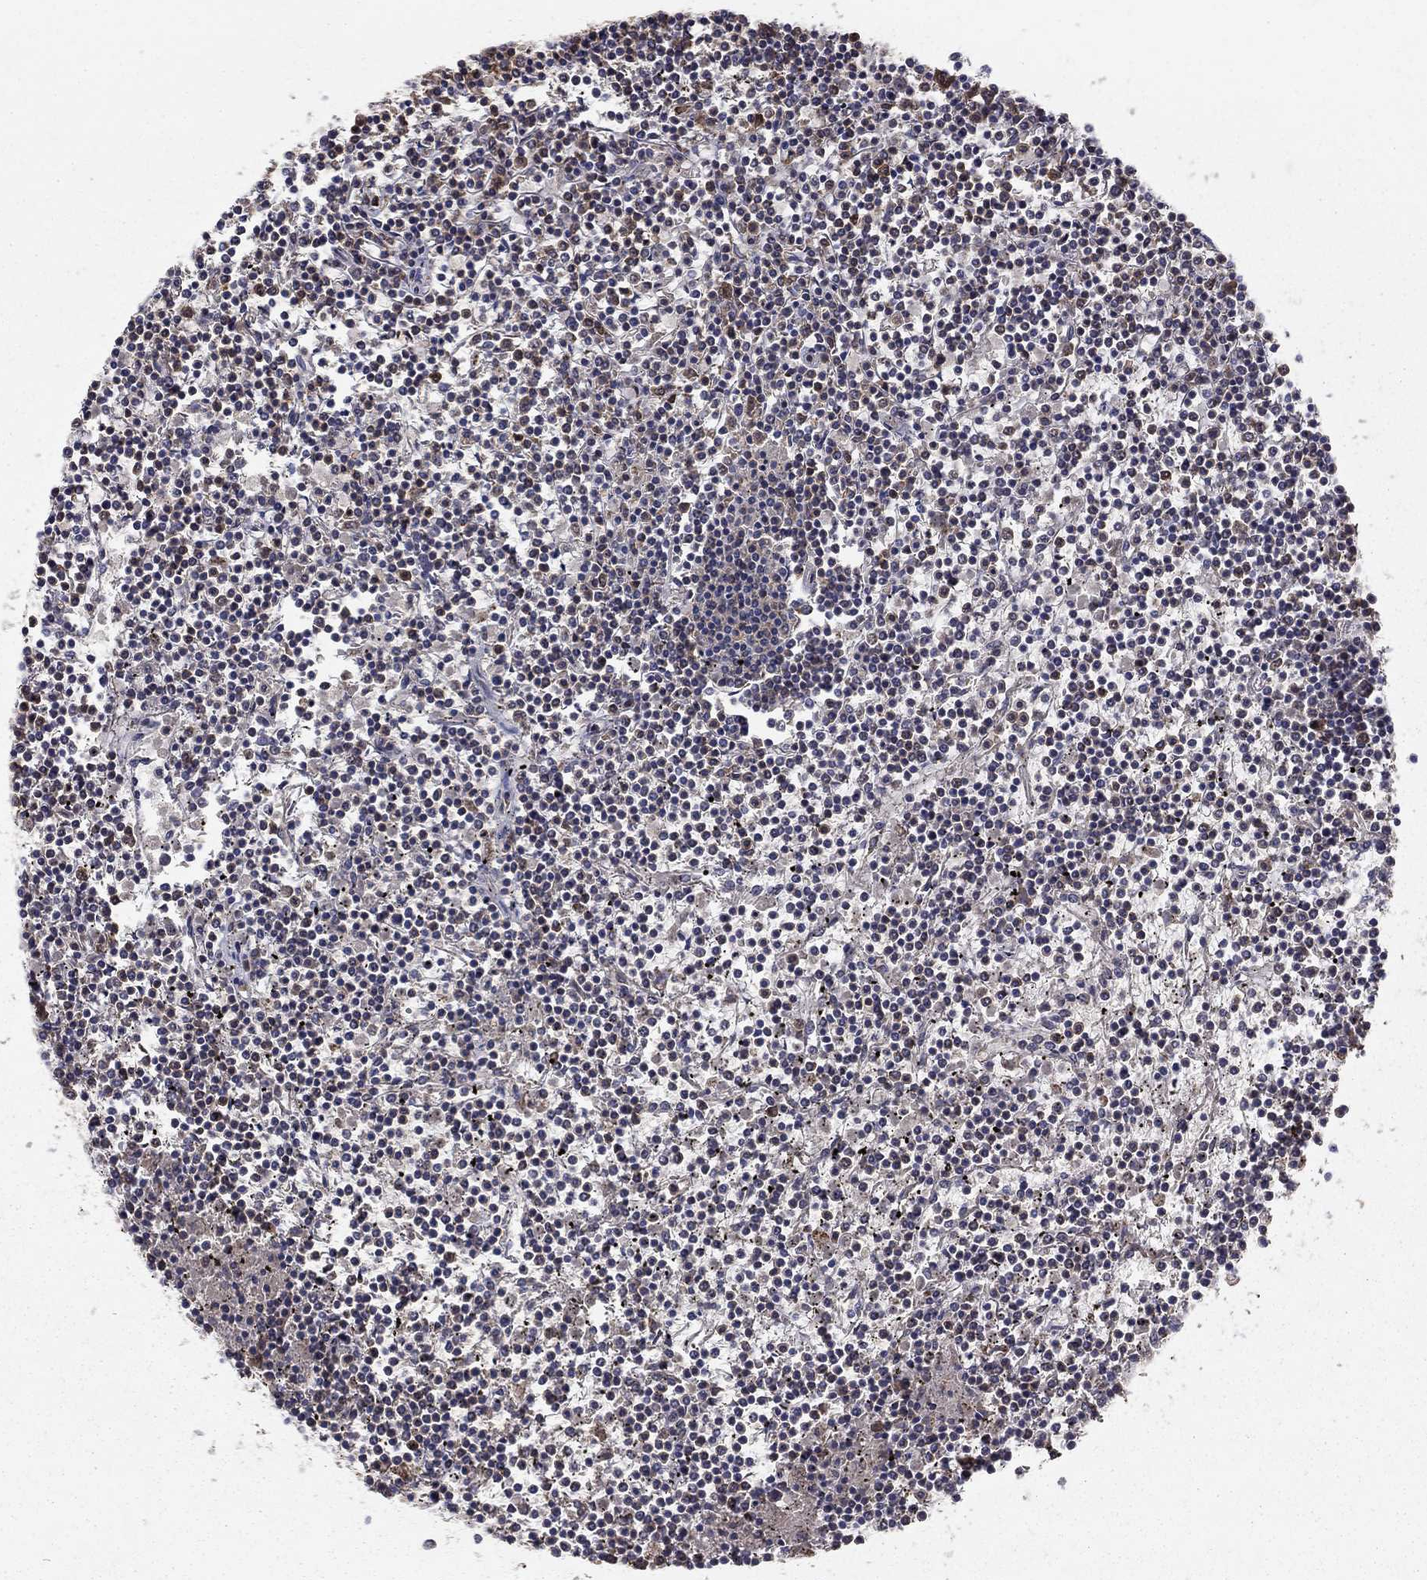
{"staining": {"intensity": "weak", "quantity": "25%-75%", "location": "cytoplasmic/membranous"}, "tissue": "lymphoma", "cell_type": "Tumor cells", "image_type": "cancer", "snomed": [{"axis": "morphology", "description": "Malignant lymphoma, non-Hodgkin's type, Low grade"}, {"axis": "topography", "description": "Spleen"}], "caption": "Immunohistochemical staining of human malignant lymphoma, non-Hodgkin's type (low-grade) reveals low levels of weak cytoplasmic/membranous expression in about 25%-75% of tumor cells.", "gene": "GCSH", "patient": {"sex": "female", "age": 19}}